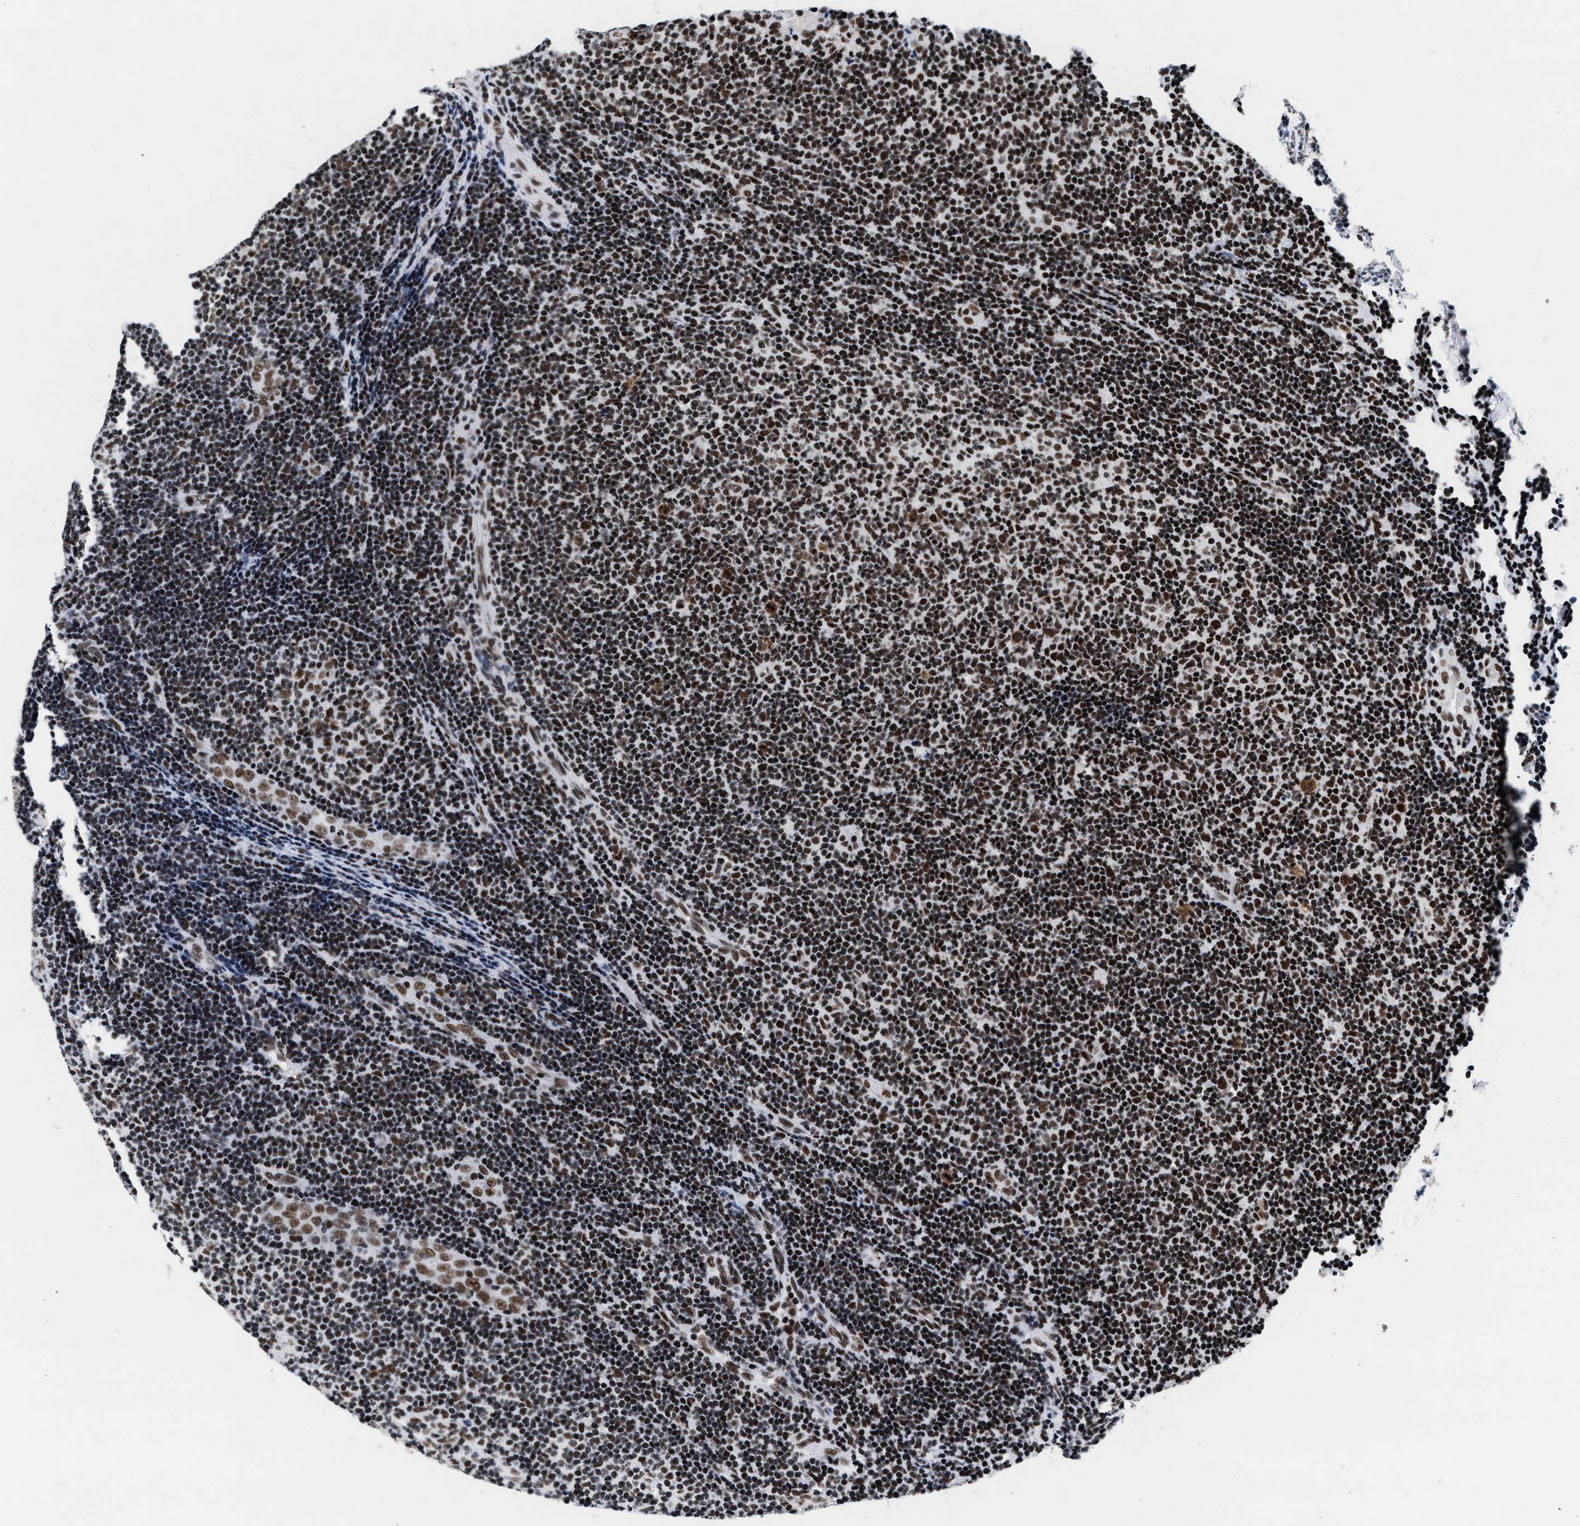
{"staining": {"intensity": "strong", "quantity": ">75%", "location": "nuclear"}, "tissue": "lymphoma", "cell_type": "Tumor cells", "image_type": "cancer", "snomed": [{"axis": "morphology", "description": "Malignant lymphoma, non-Hodgkin's type, Low grade"}, {"axis": "topography", "description": "Lymph node"}], "caption": "Approximately >75% of tumor cells in low-grade malignant lymphoma, non-Hodgkin's type show strong nuclear protein staining as visualized by brown immunohistochemical staining.", "gene": "RAD21", "patient": {"sex": "male", "age": 83}}